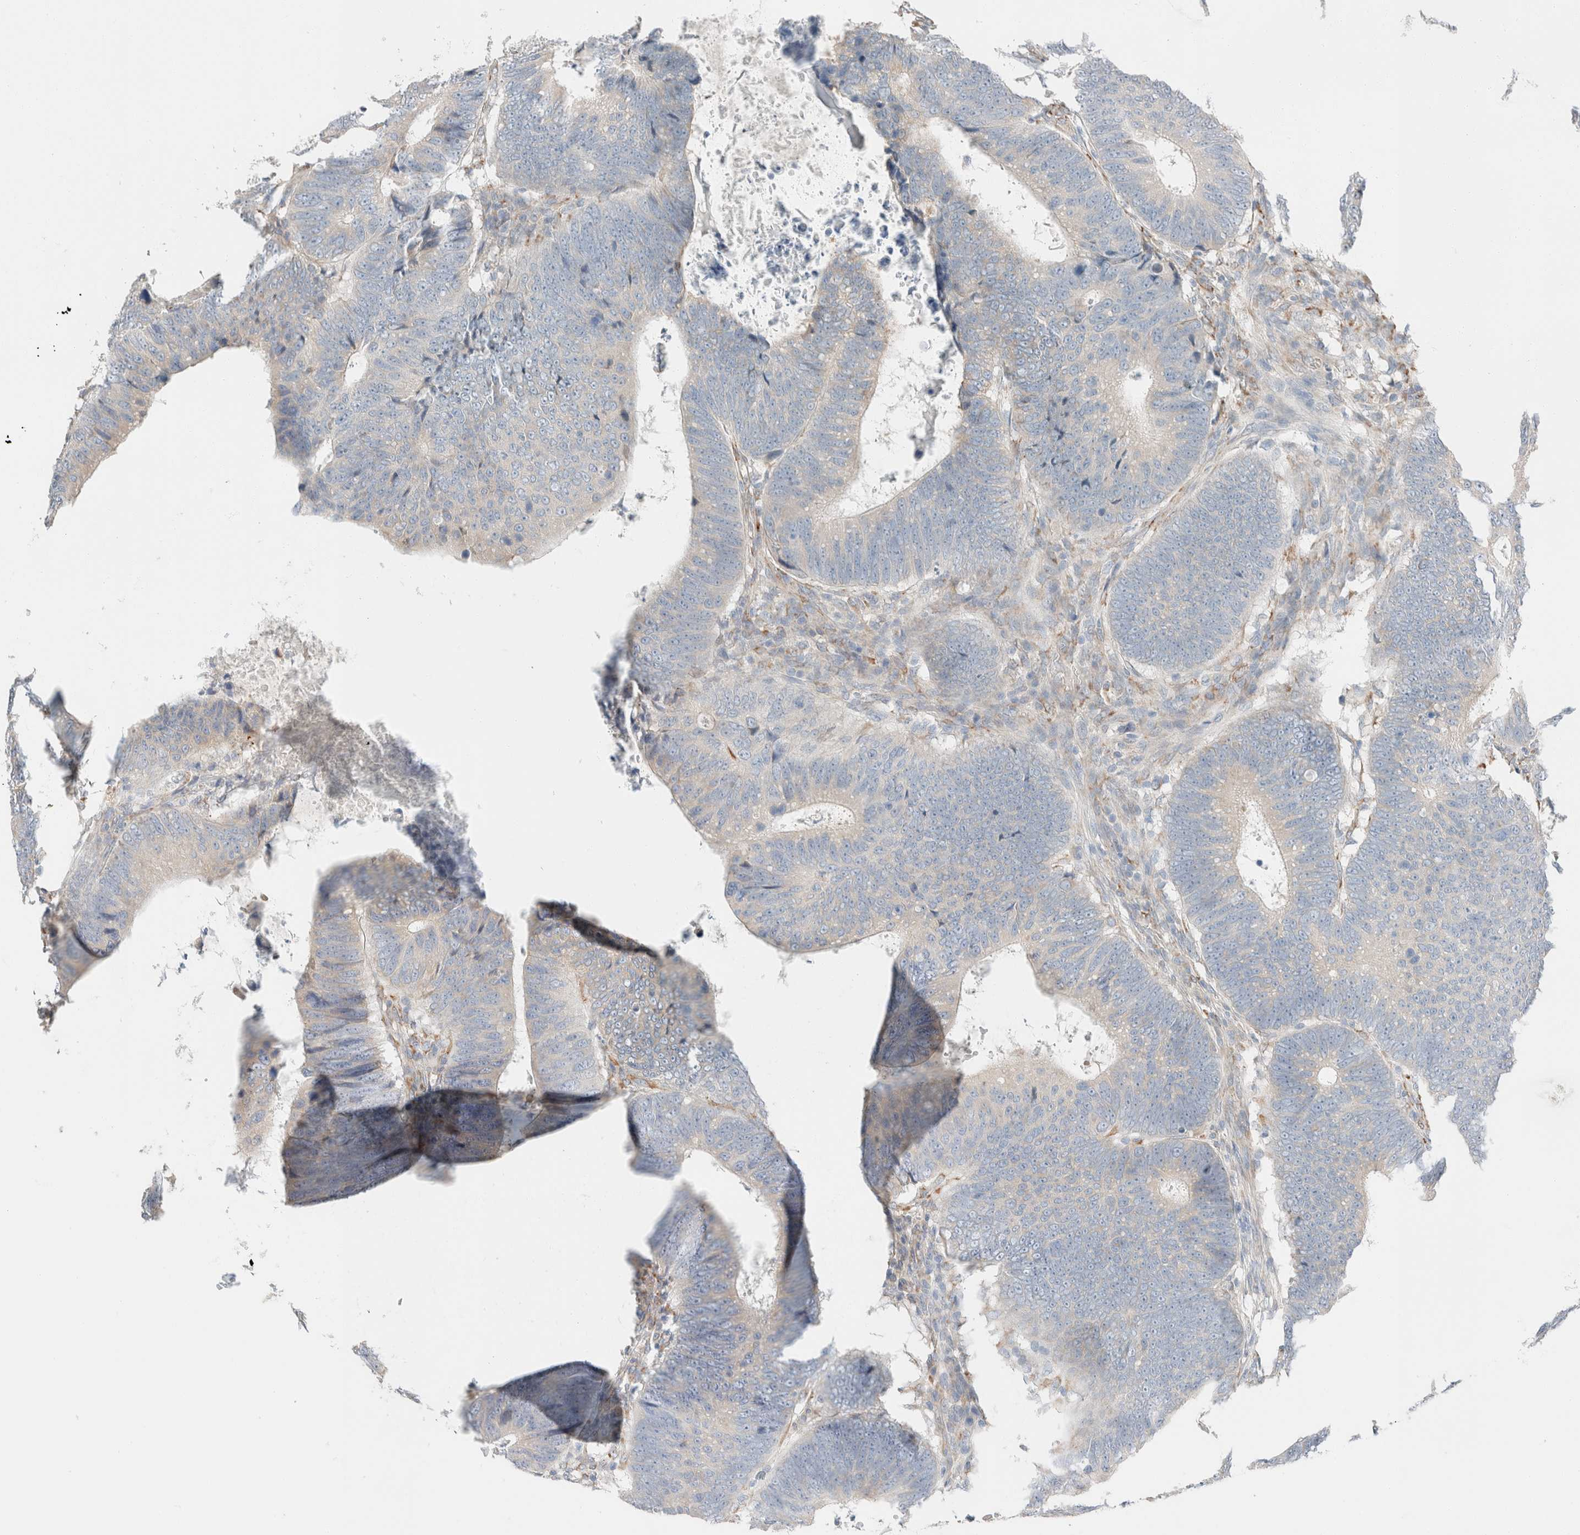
{"staining": {"intensity": "negative", "quantity": "none", "location": "none"}, "tissue": "colorectal cancer", "cell_type": "Tumor cells", "image_type": "cancer", "snomed": [{"axis": "morphology", "description": "Adenocarcinoma, NOS"}, {"axis": "topography", "description": "Colon"}], "caption": "Tumor cells are negative for brown protein staining in colorectal cancer.", "gene": "PCM1", "patient": {"sex": "male", "age": 56}}